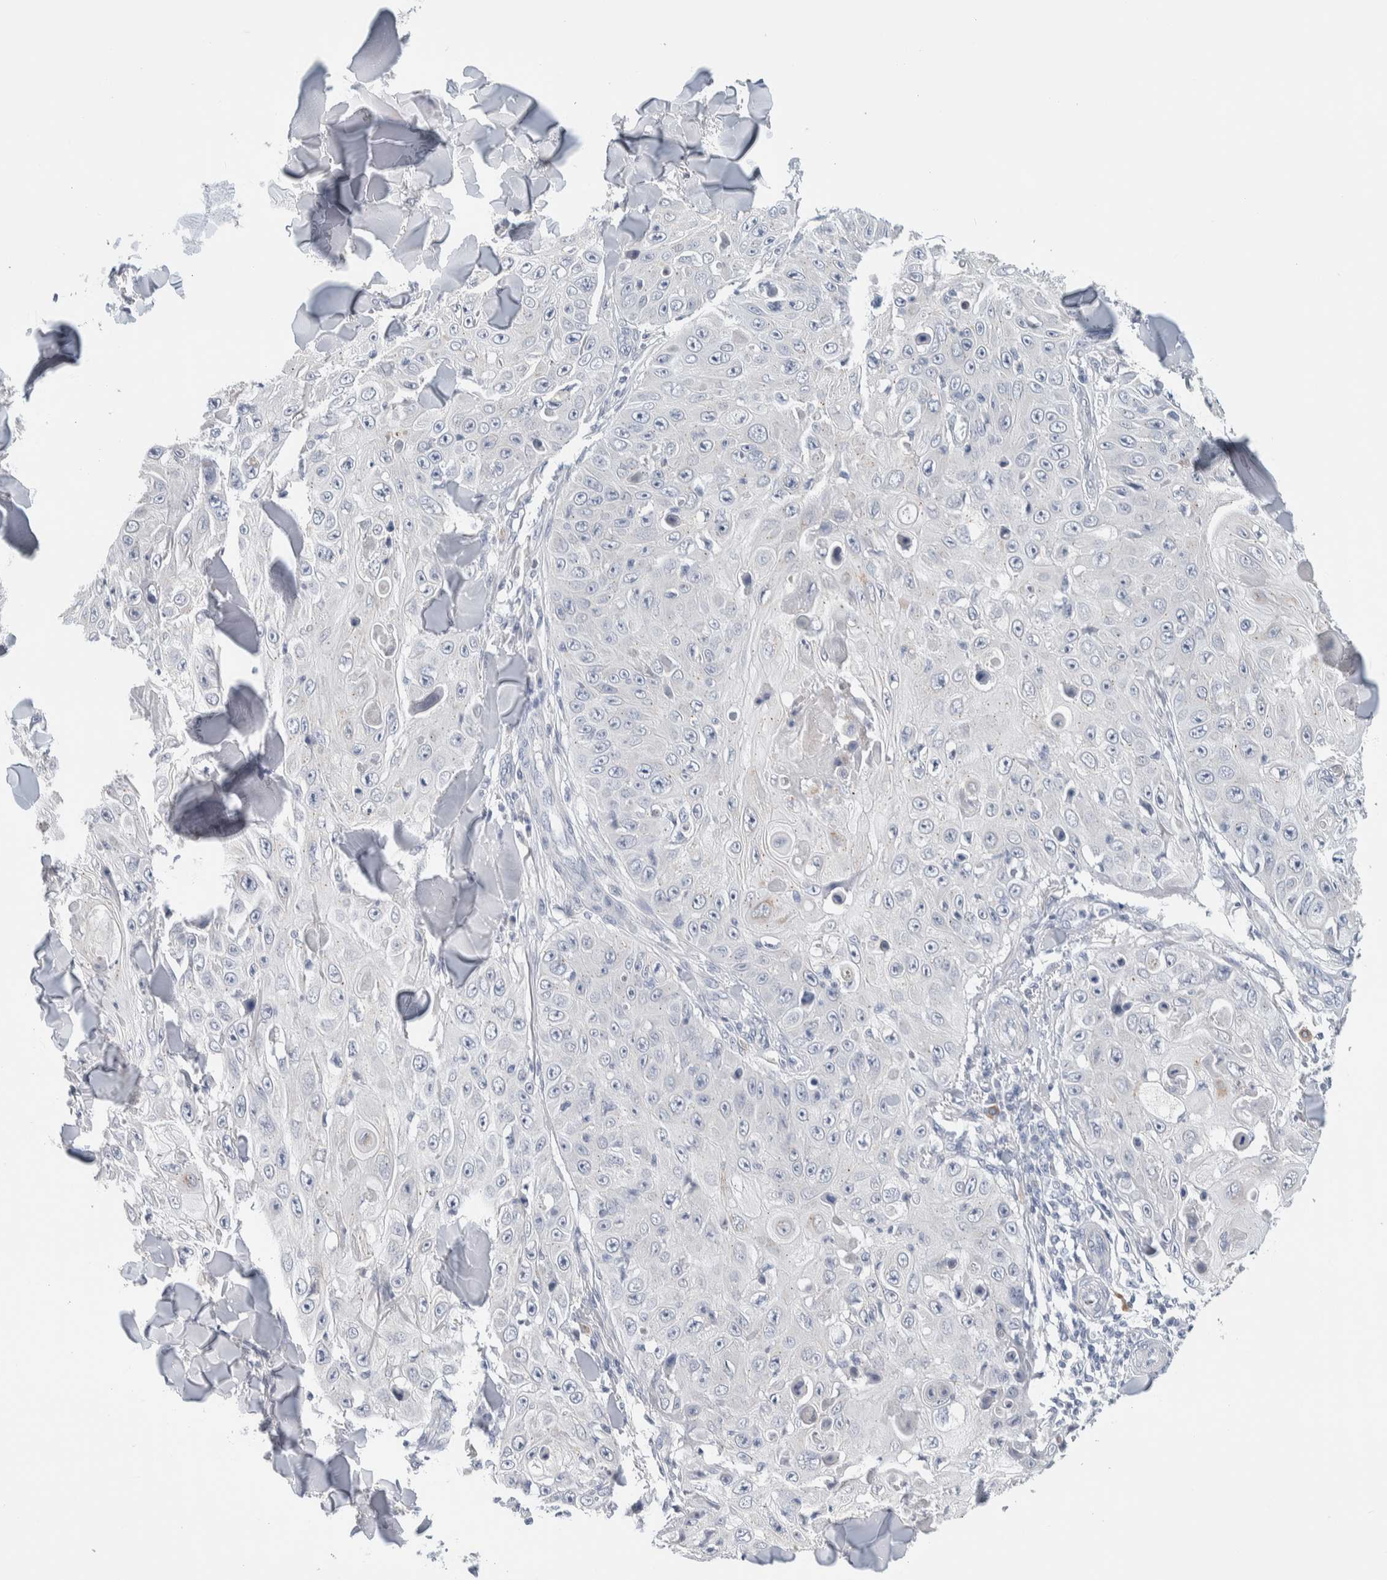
{"staining": {"intensity": "negative", "quantity": "none", "location": "none"}, "tissue": "skin cancer", "cell_type": "Tumor cells", "image_type": "cancer", "snomed": [{"axis": "morphology", "description": "Squamous cell carcinoma, NOS"}, {"axis": "topography", "description": "Skin"}], "caption": "Immunohistochemistry (IHC) photomicrograph of neoplastic tissue: skin squamous cell carcinoma stained with DAB shows no significant protein expression in tumor cells.", "gene": "SCN2A", "patient": {"sex": "male", "age": 86}}